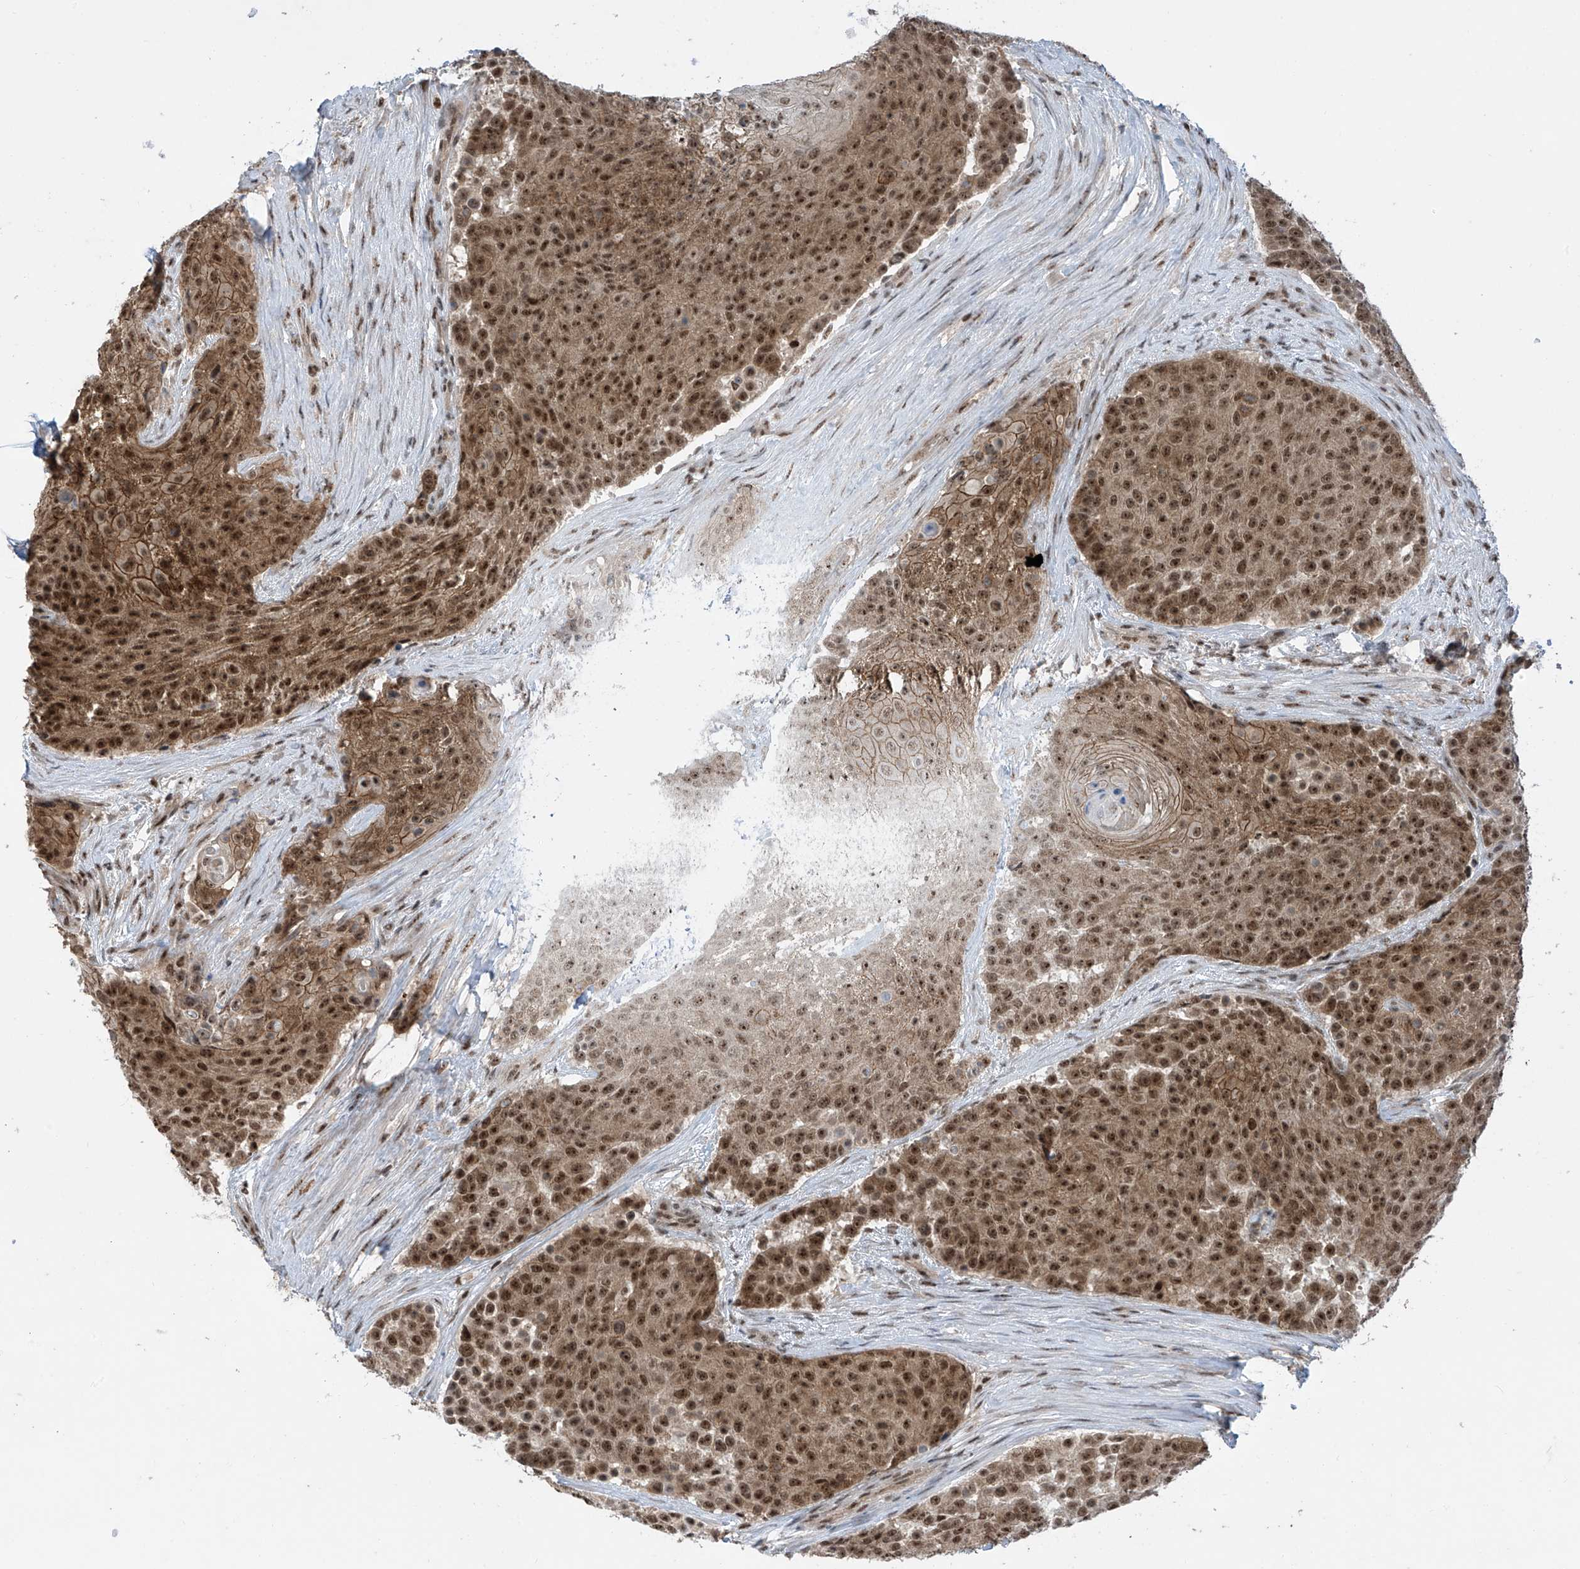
{"staining": {"intensity": "strong", "quantity": ">75%", "location": "cytoplasmic/membranous,nuclear"}, "tissue": "urothelial cancer", "cell_type": "Tumor cells", "image_type": "cancer", "snomed": [{"axis": "morphology", "description": "Urothelial carcinoma, High grade"}, {"axis": "topography", "description": "Urinary bladder"}], "caption": "The photomicrograph reveals staining of urothelial carcinoma (high-grade), revealing strong cytoplasmic/membranous and nuclear protein staining (brown color) within tumor cells.", "gene": "RPAIN", "patient": {"sex": "female", "age": 63}}